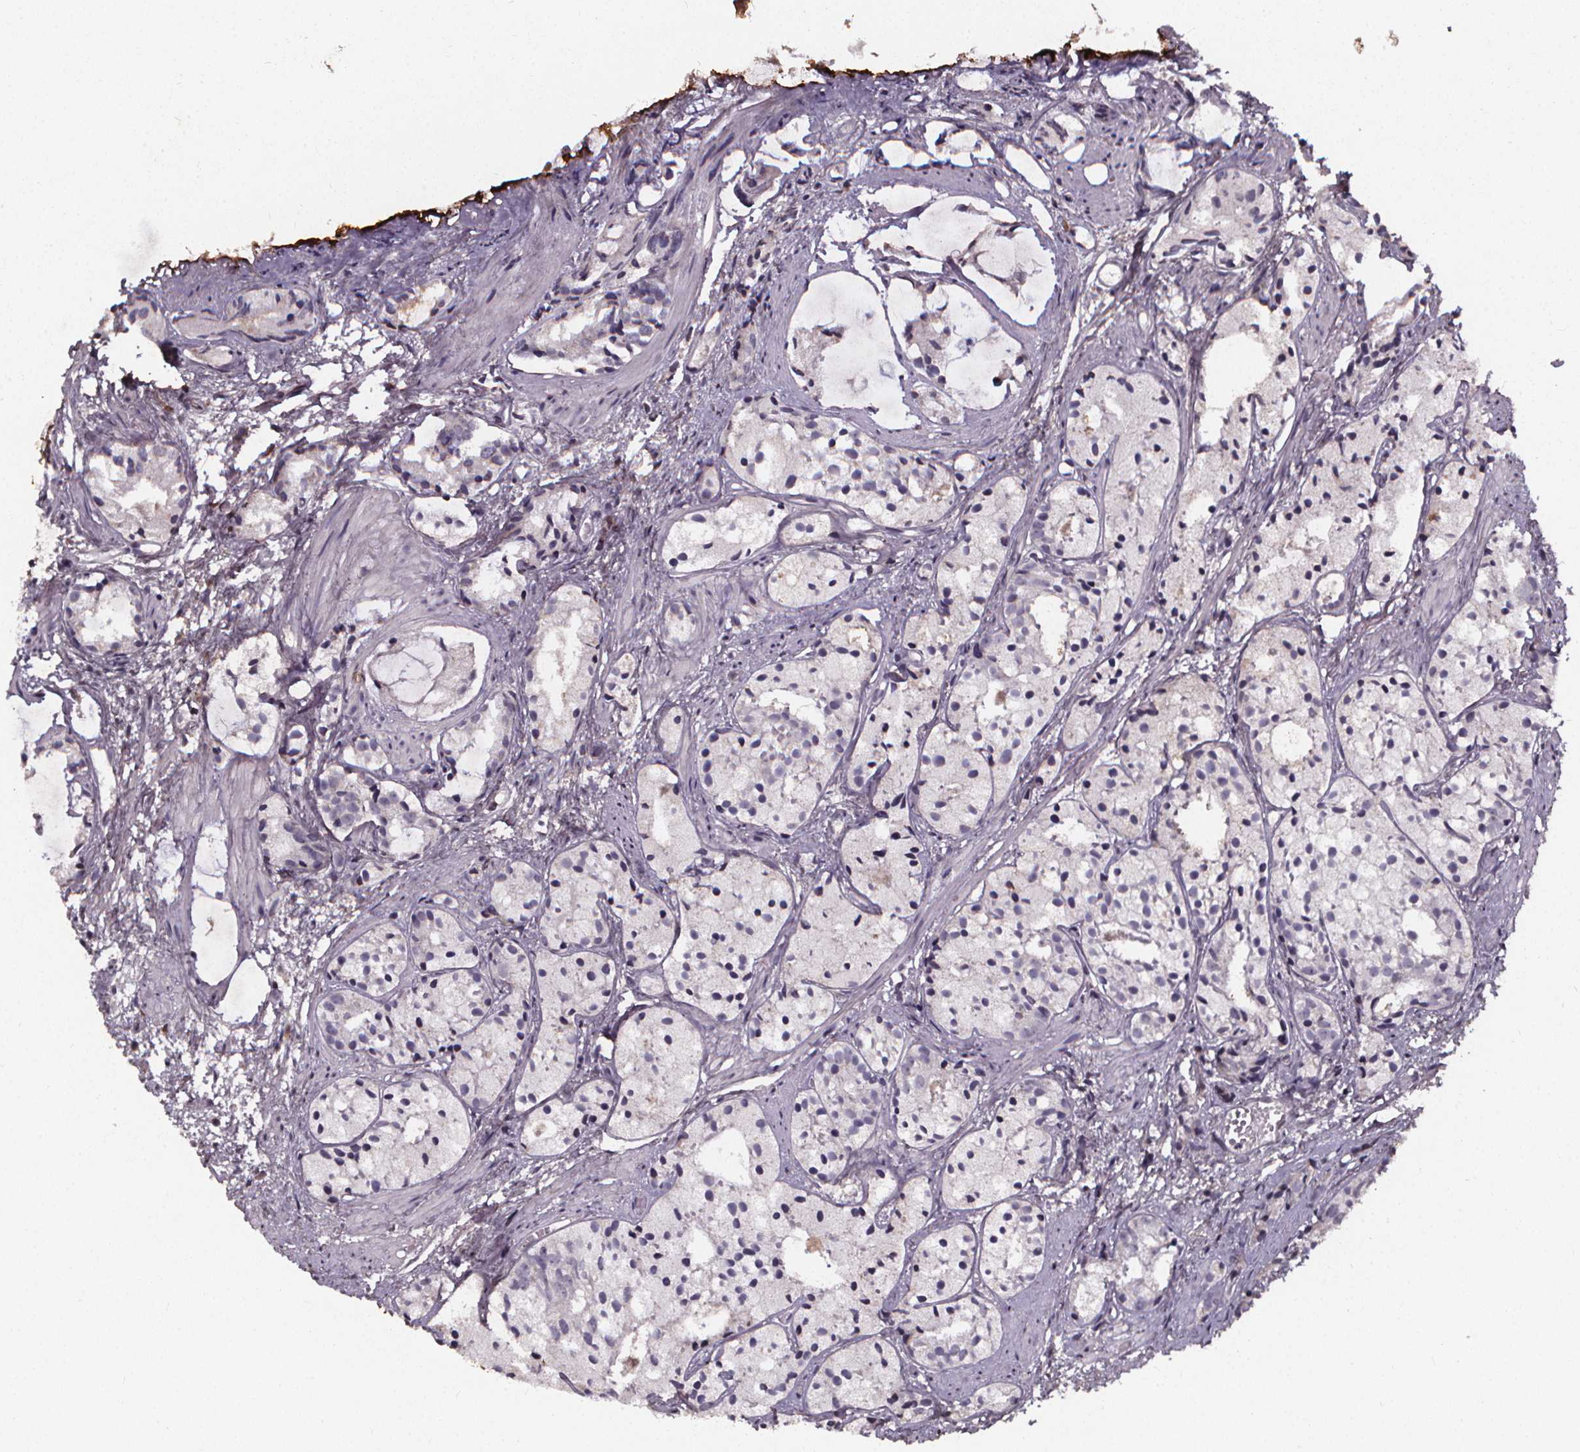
{"staining": {"intensity": "negative", "quantity": "none", "location": "none"}, "tissue": "prostate cancer", "cell_type": "Tumor cells", "image_type": "cancer", "snomed": [{"axis": "morphology", "description": "Adenocarcinoma, High grade"}, {"axis": "topography", "description": "Prostate"}], "caption": "Immunohistochemistry histopathology image of neoplastic tissue: prostate cancer (adenocarcinoma (high-grade)) stained with DAB demonstrates no significant protein positivity in tumor cells.", "gene": "SPAG8", "patient": {"sex": "male", "age": 85}}